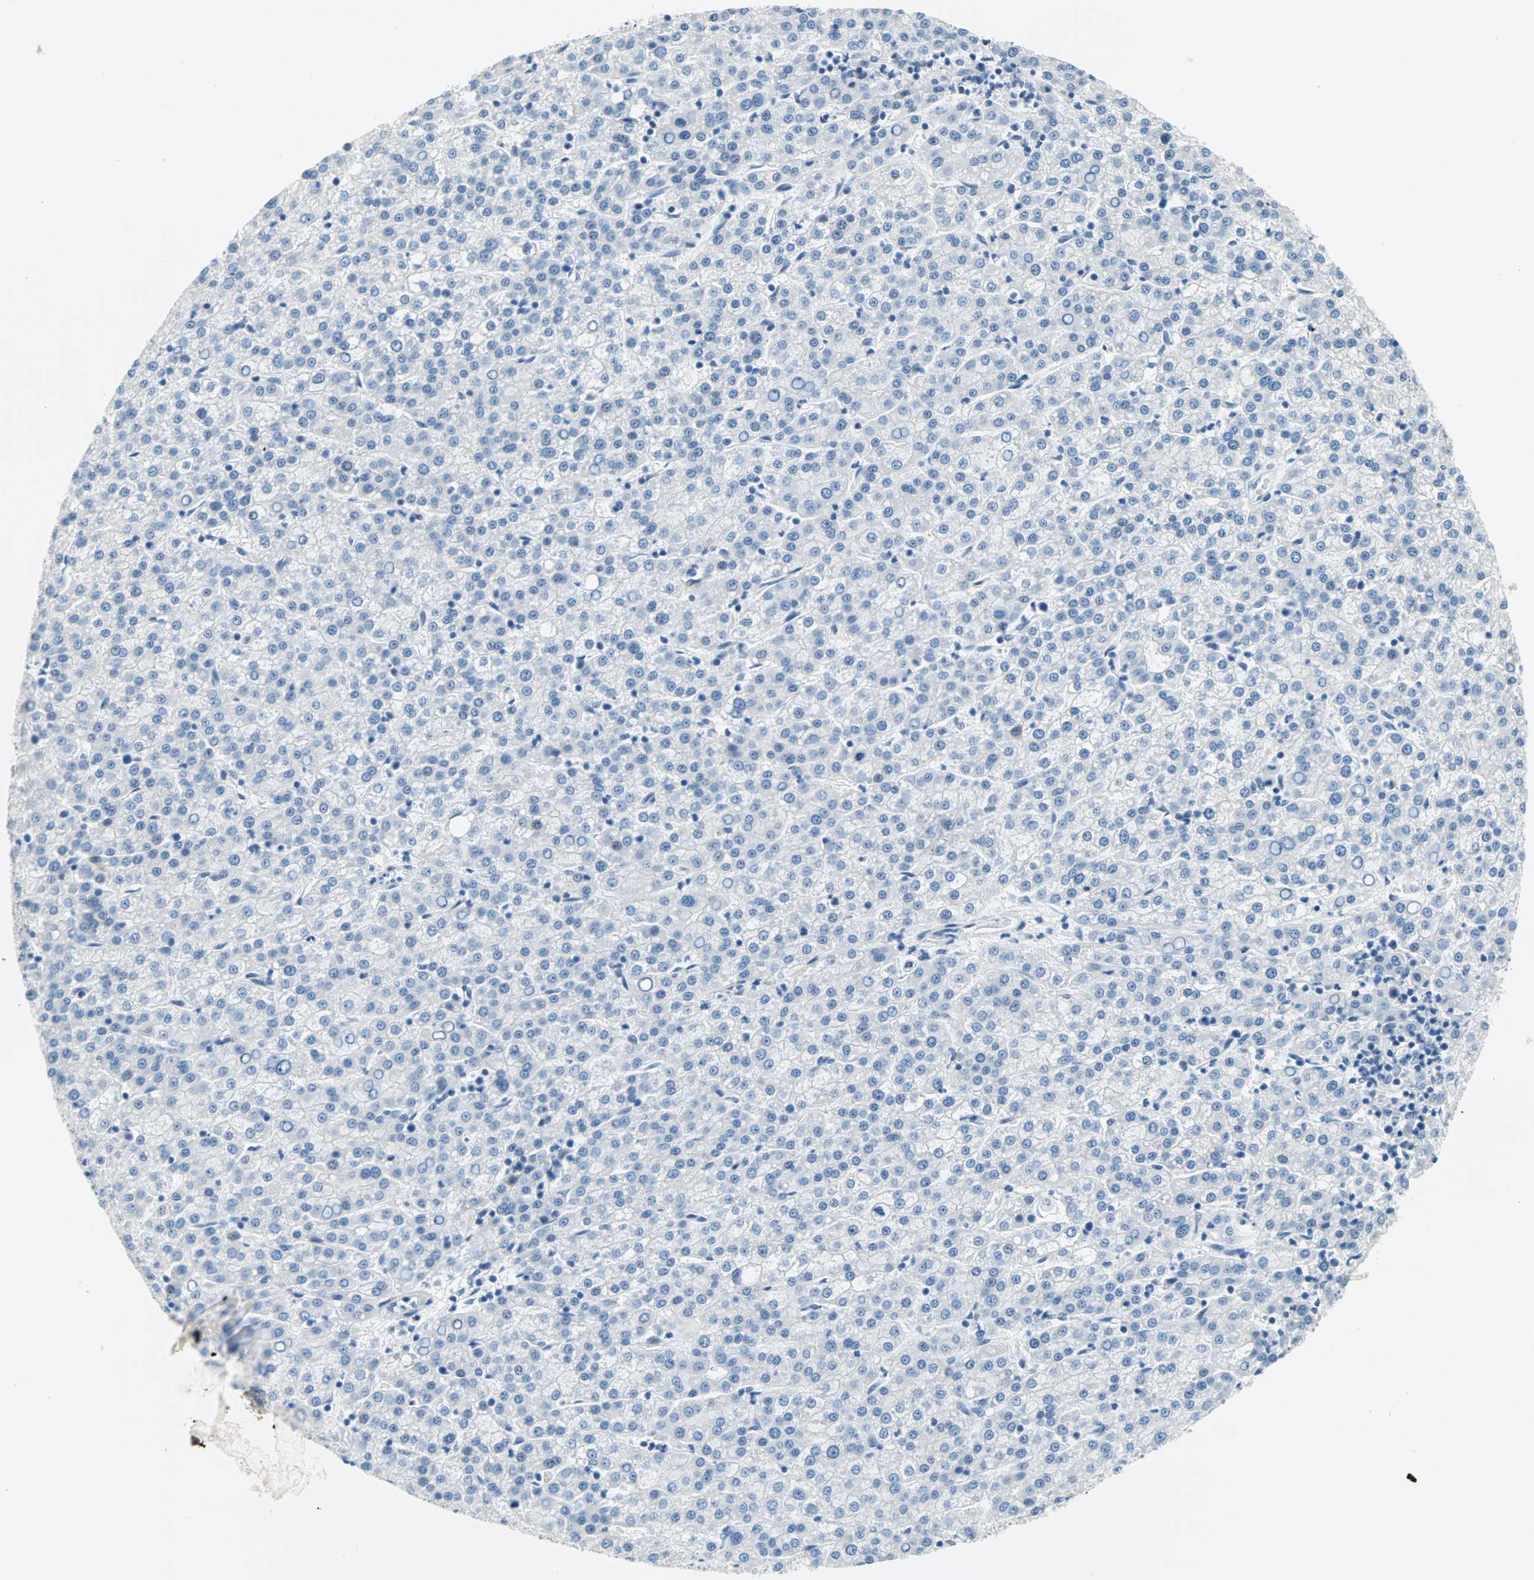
{"staining": {"intensity": "negative", "quantity": "none", "location": "none"}, "tissue": "liver cancer", "cell_type": "Tumor cells", "image_type": "cancer", "snomed": [{"axis": "morphology", "description": "Carcinoma, Hepatocellular, NOS"}, {"axis": "topography", "description": "Liver"}], "caption": "High power microscopy image of an IHC histopathology image of hepatocellular carcinoma (liver), revealing no significant staining in tumor cells.", "gene": "TMEM163", "patient": {"sex": "female", "age": 58}}